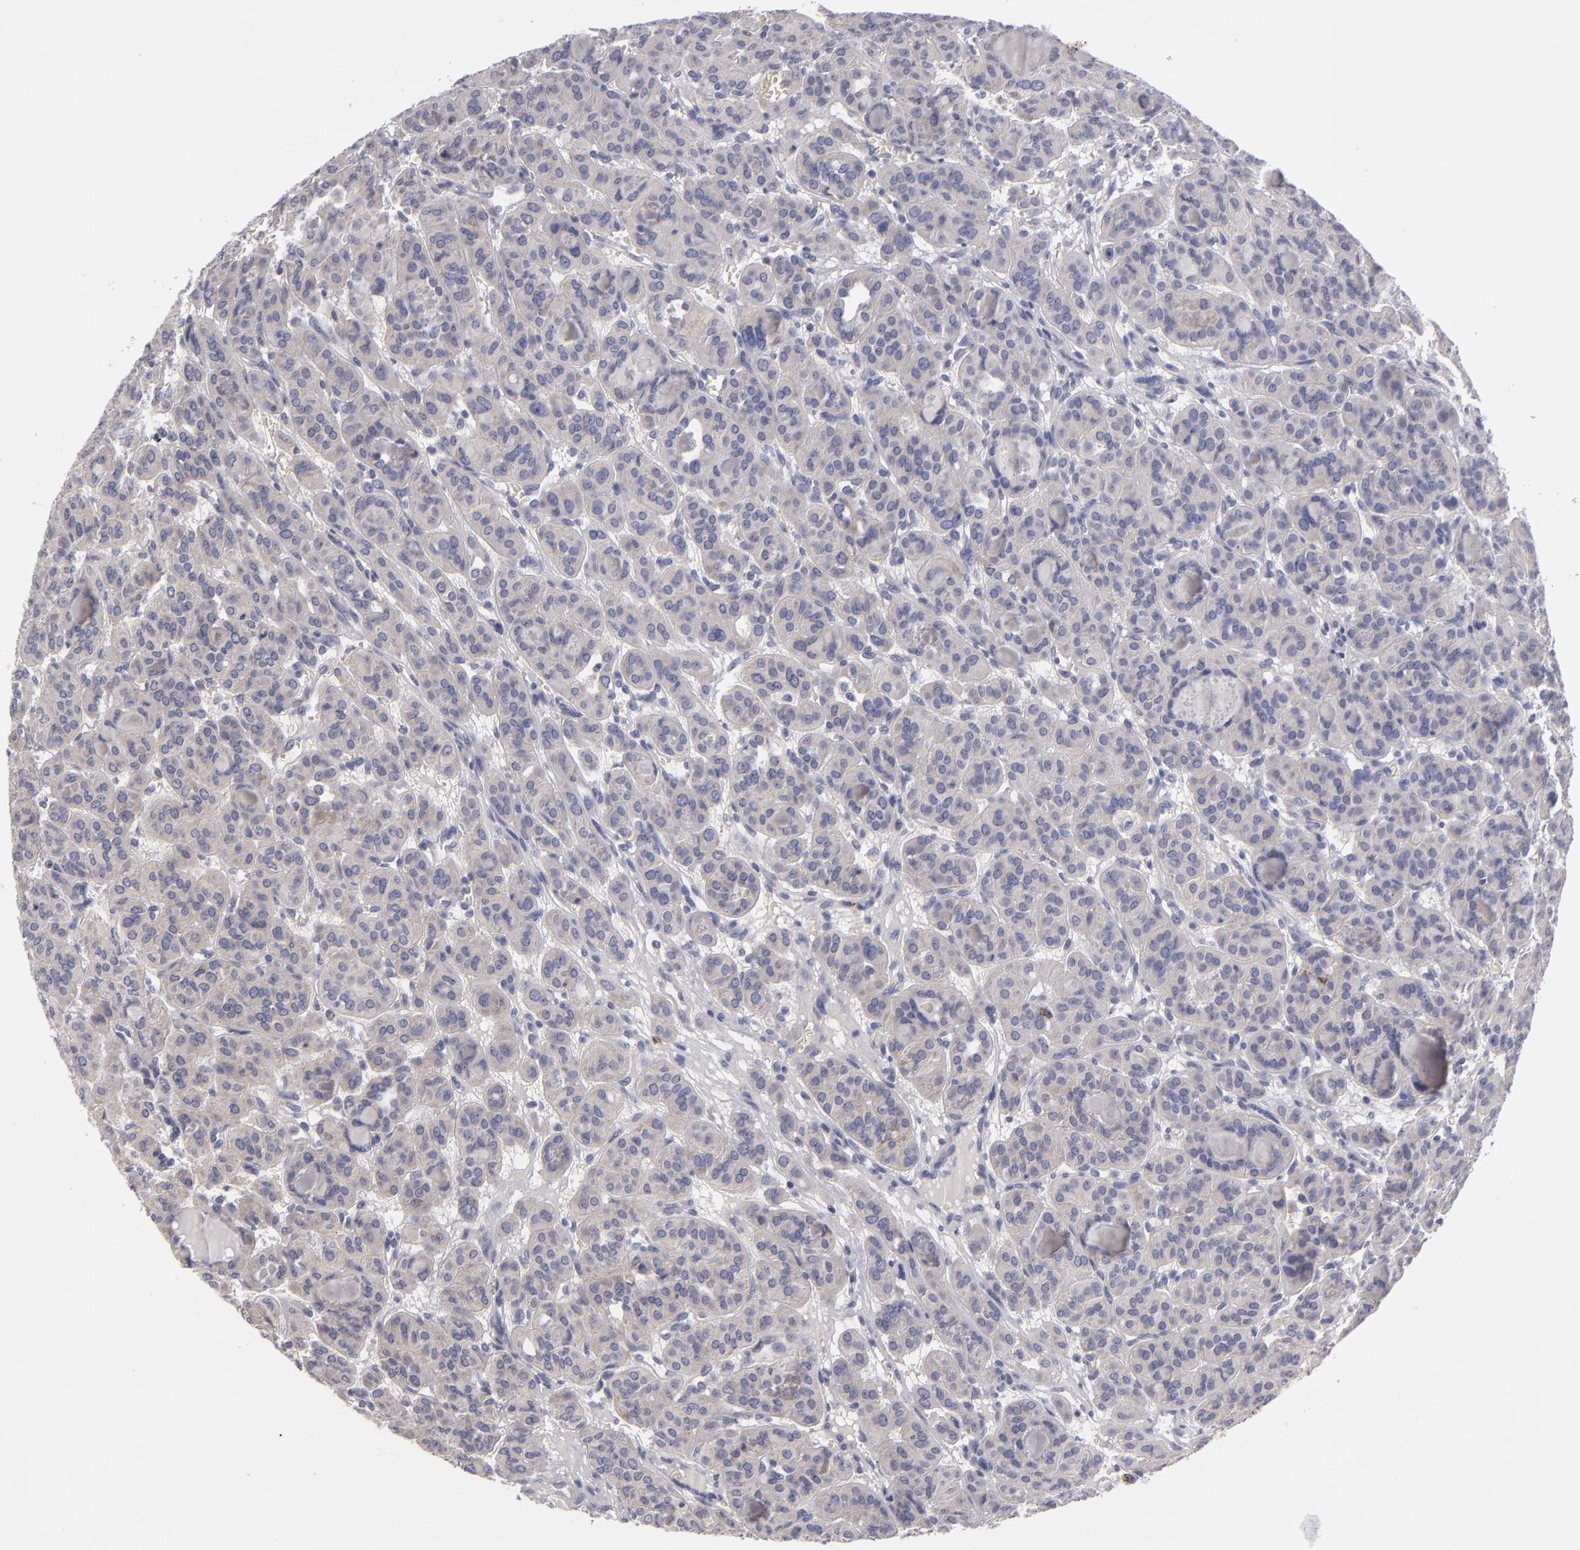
{"staining": {"intensity": "weak", "quantity": "<25%", "location": "cytoplasmic/membranous"}, "tissue": "thyroid cancer", "cell_type": "Tumor cells", "image_type": "cancer", "snomed": [{"axis": "morphology", "description": "Follicular adenoma carcinoma, NOS"}, {"axis": "topography", "description": "Thyroid gland"}], "caption": "DAB (3,3'-diaminobenzidine) immunohistochemical staining of thyroid cancer reveals no significant staining in tumor cells.", "gene": "ATP2B3", "patient": {"sex": "female", "age": 71}}